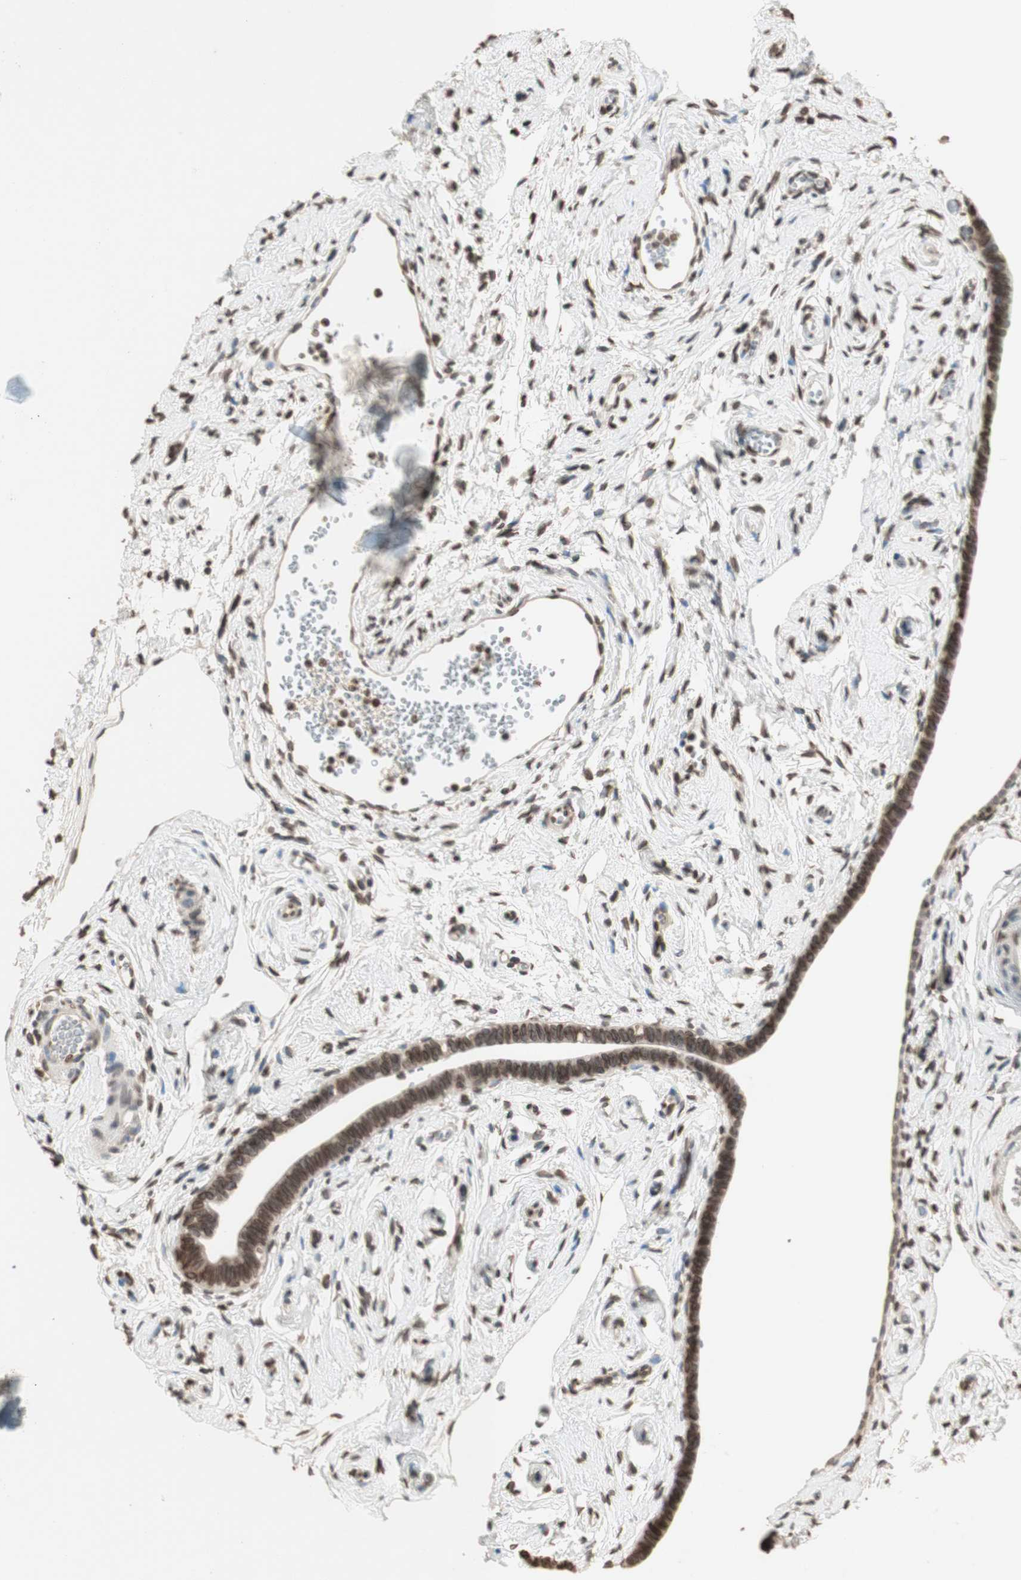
{"staining": {"intensity": "moderate", "quantity": "25%-75%", "location": "cytoplasmic/membranous,nuclear"}, "tissue": "fallopian tube", "cell_type": "Glandular cells", "image_type": "normal", "snomed": [{"axis": "morphology", "description": "Normal tissue, NOS"}, {"axis": "topography", "description": "Fallopian tube"}], "caption": "Immunohistochemical staining of normal fallopian tube demonstrates moderate cytoplasmic/membranous,nuclear protein staining in approximately 25%-75% of glandular cells. Using DAB (3,3'-diaminobenzidine) (brown) and hematoxylin (blue) stains, captured at high magnification using brightfield microscopy.", "gene": "TMPO", "patient": {"sex": "female", "age": 71}}